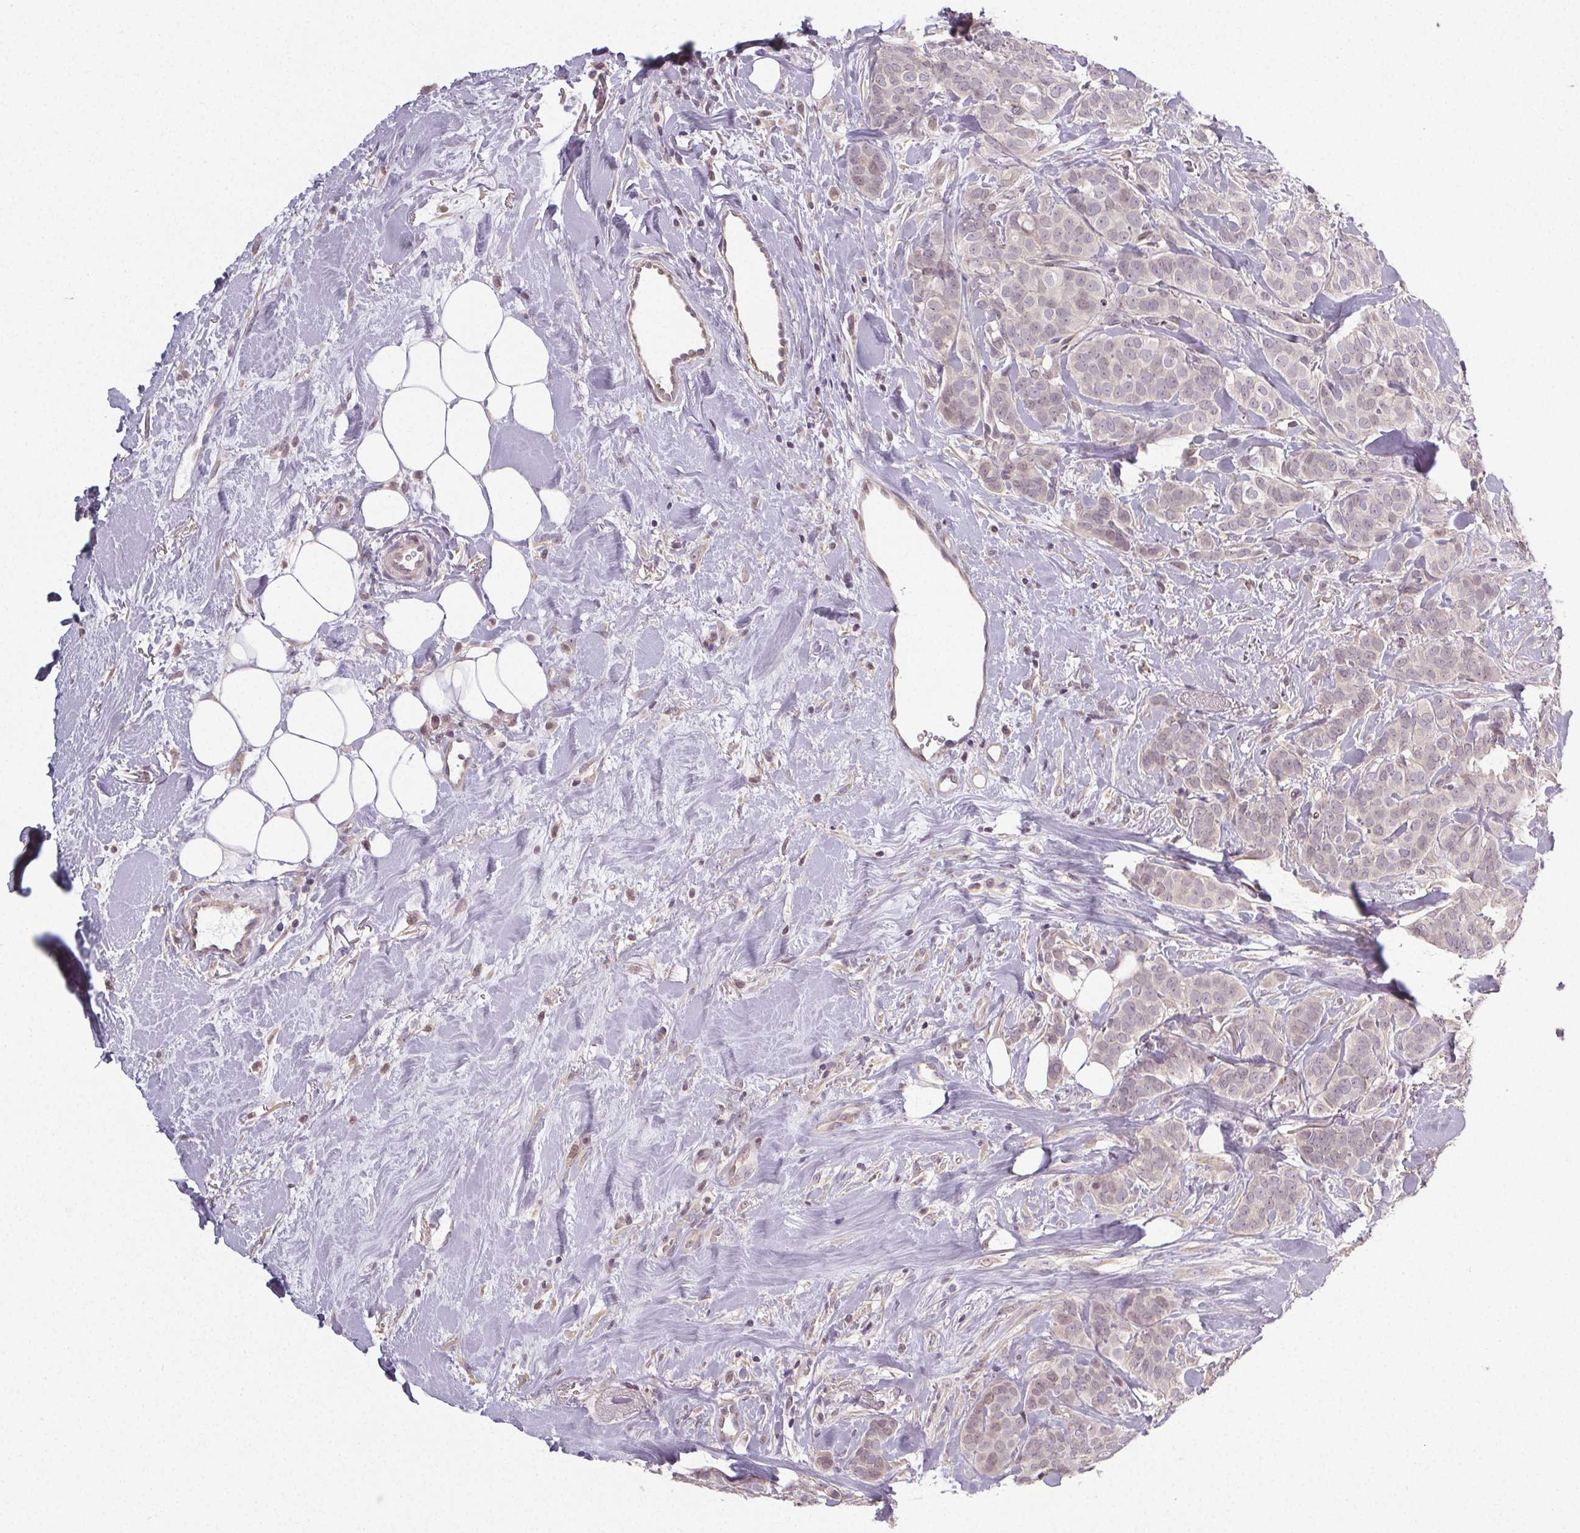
{"staining": {"intensity": "negative", "quantity": "none", "location": "none"}, "tissue": "breast cancer", "cell_type": "Tumor cells", "image_type": "cancer", "snomed": [{"axis": "morphology", "description": "Duct carcinoma"}, {"axis": "topography", "description": "Breast"}], "caption": "A high-resolution histopathology image shows immunohistochemistry (IHC) staining of invasive ductal carcinoma (breast), which reveals no significant staining in tumor cells.", "gene": "SLC26A2", "patient": {"sex": "female", "age": 84}}